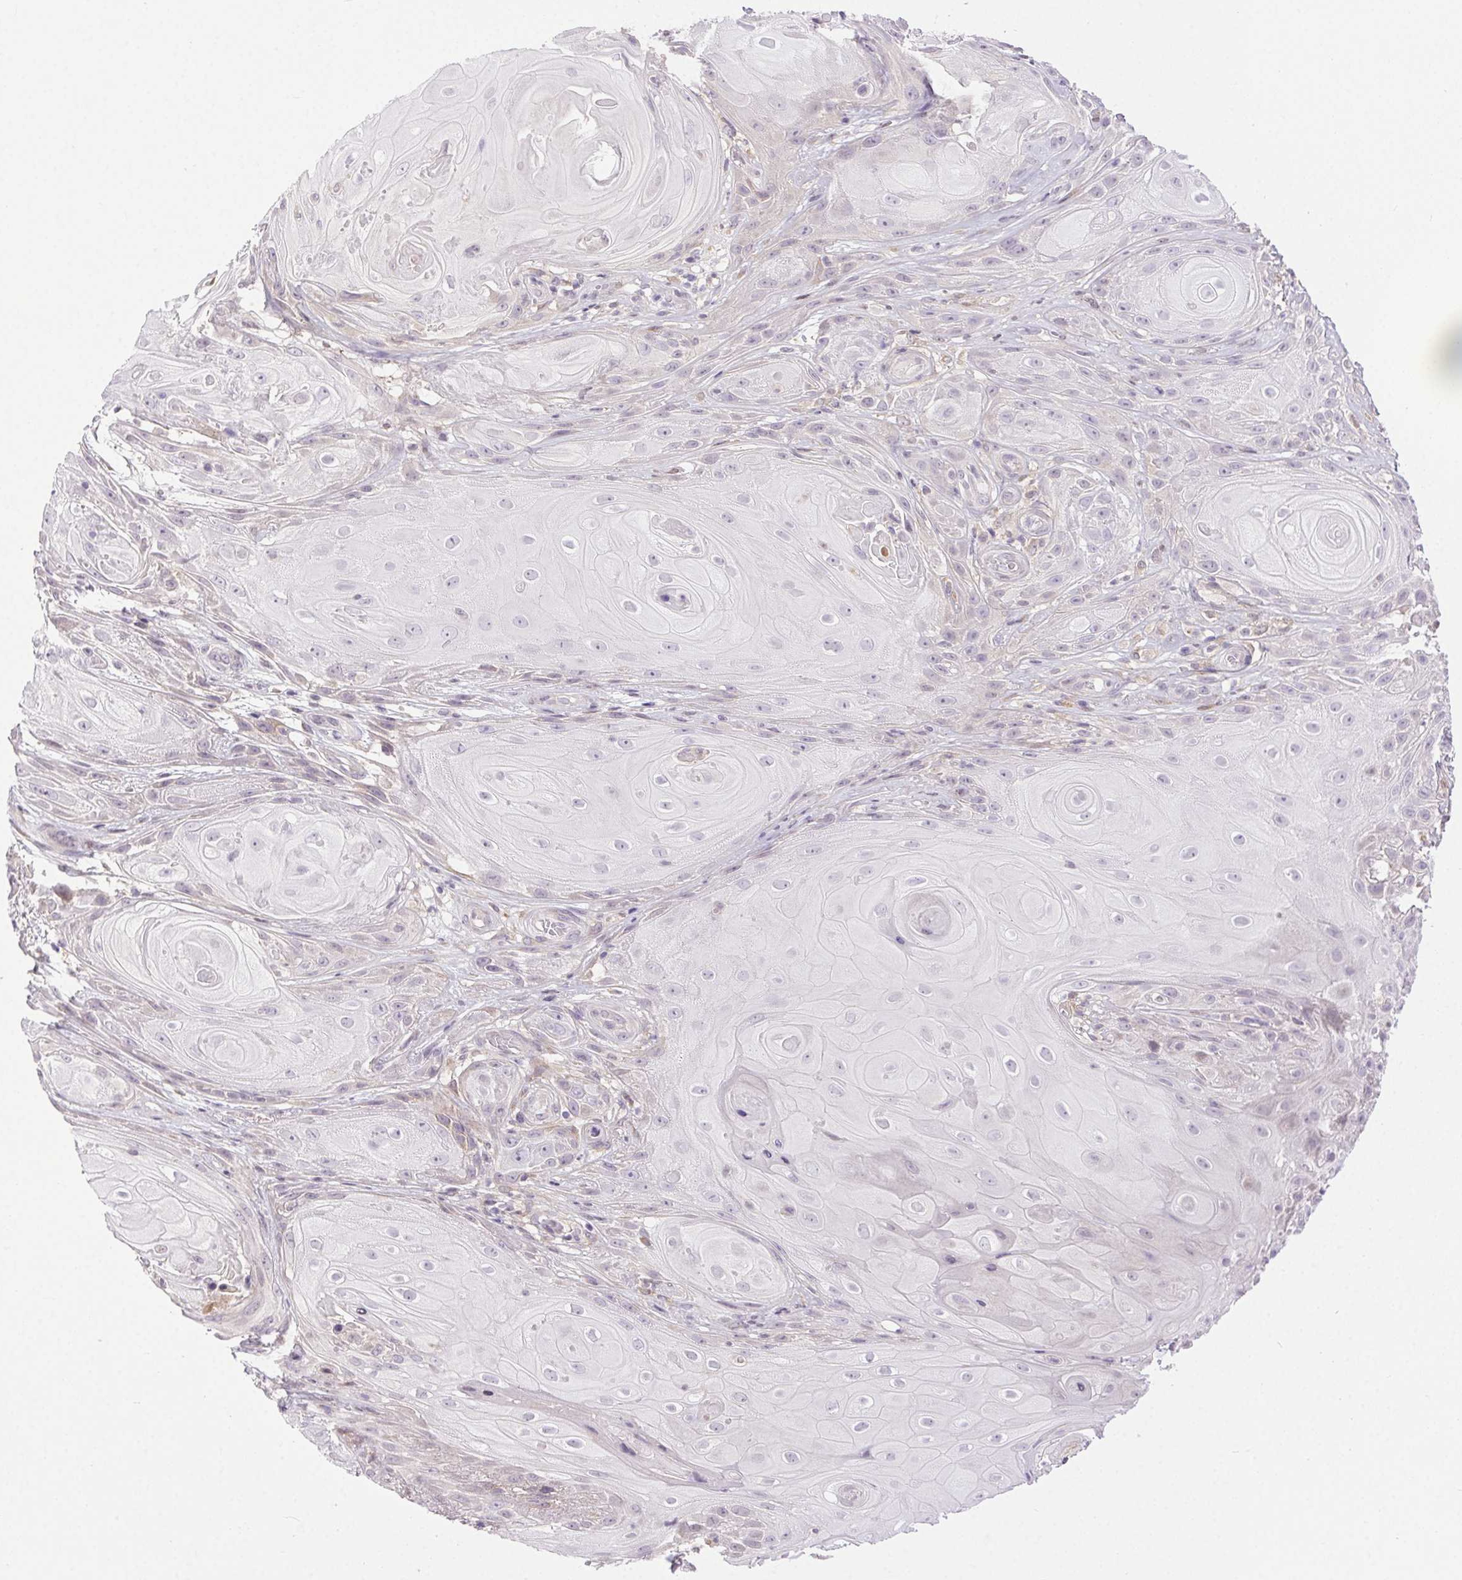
{"staining": {"intensity": "negative", "quantity": "none", "location": "none"}, "tissue": "skin cancer", "cell_type": "Tumor cells", "image_type": "cancer", "snomed": [{"axis": "morphology", "description": "Squamous cell carcinoma, NOS"}, {"axis": "topography", "description": "Skin"}], "caption": "The image reveals no significant staining in tumor cells of squamous cell carcinoma (skin).", "gene": "SYT11", "patient": {"sex": "male", "age": 62}}